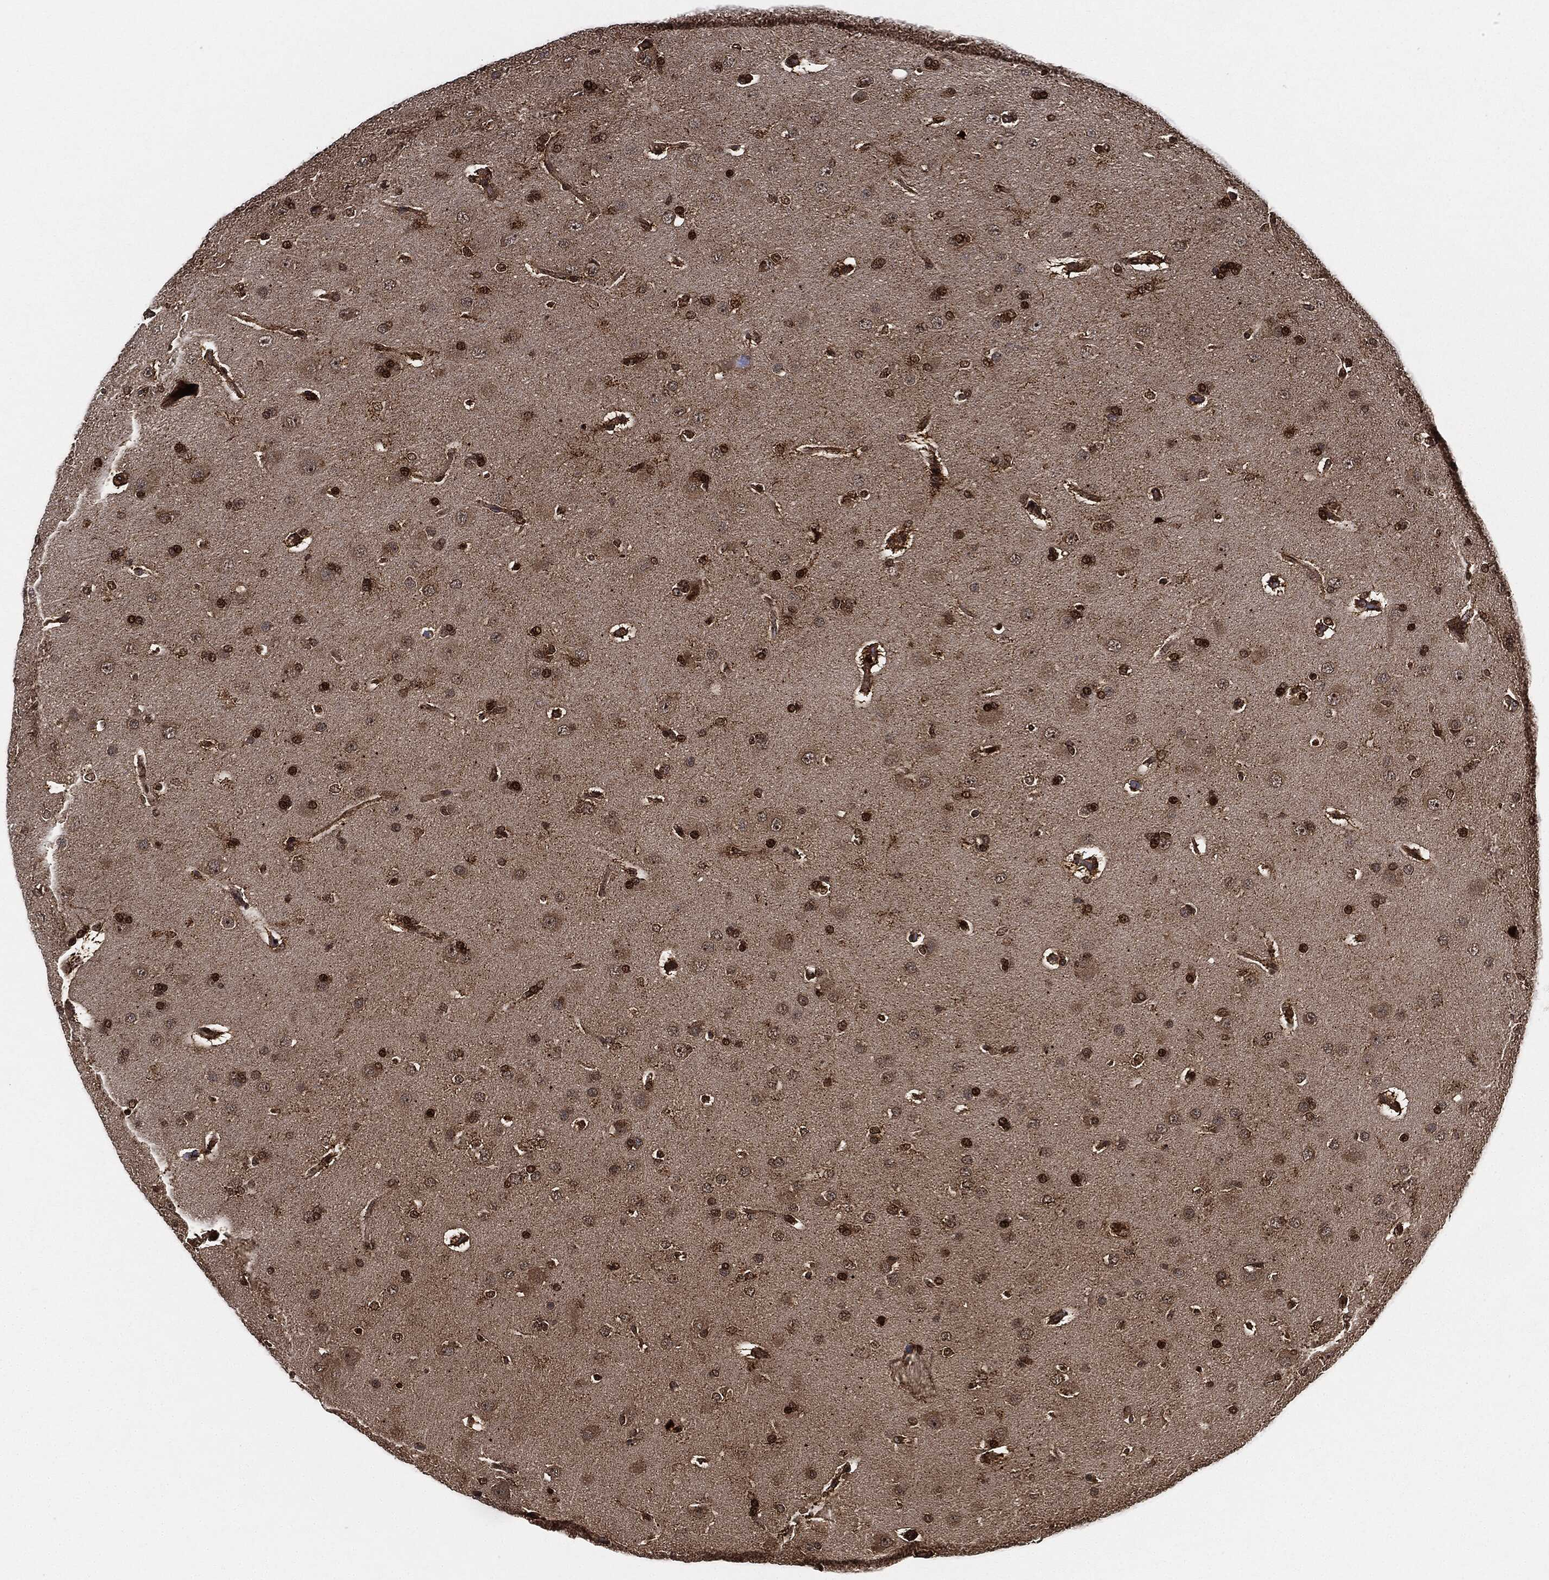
{"staining": {"intensity": "moderate", "quantity": ">75%", "location": "cytoplasmic/membranous,nuclear"}, "tissue": "glioma", "cell_type": "Tumor cells", "image_type": "cancer", "snomed": [{"axis": "morphology", "description": "Glioma, malignant, NOS"}, {"axis": "topography", "description": "Cerebral cortex"}], "caption": "Human glioma (malignant) stained with a protein marker displays moderate staining in tumor cells.", "gene": "RNASEL", "patient": {"sex": "male", "age": 58}}